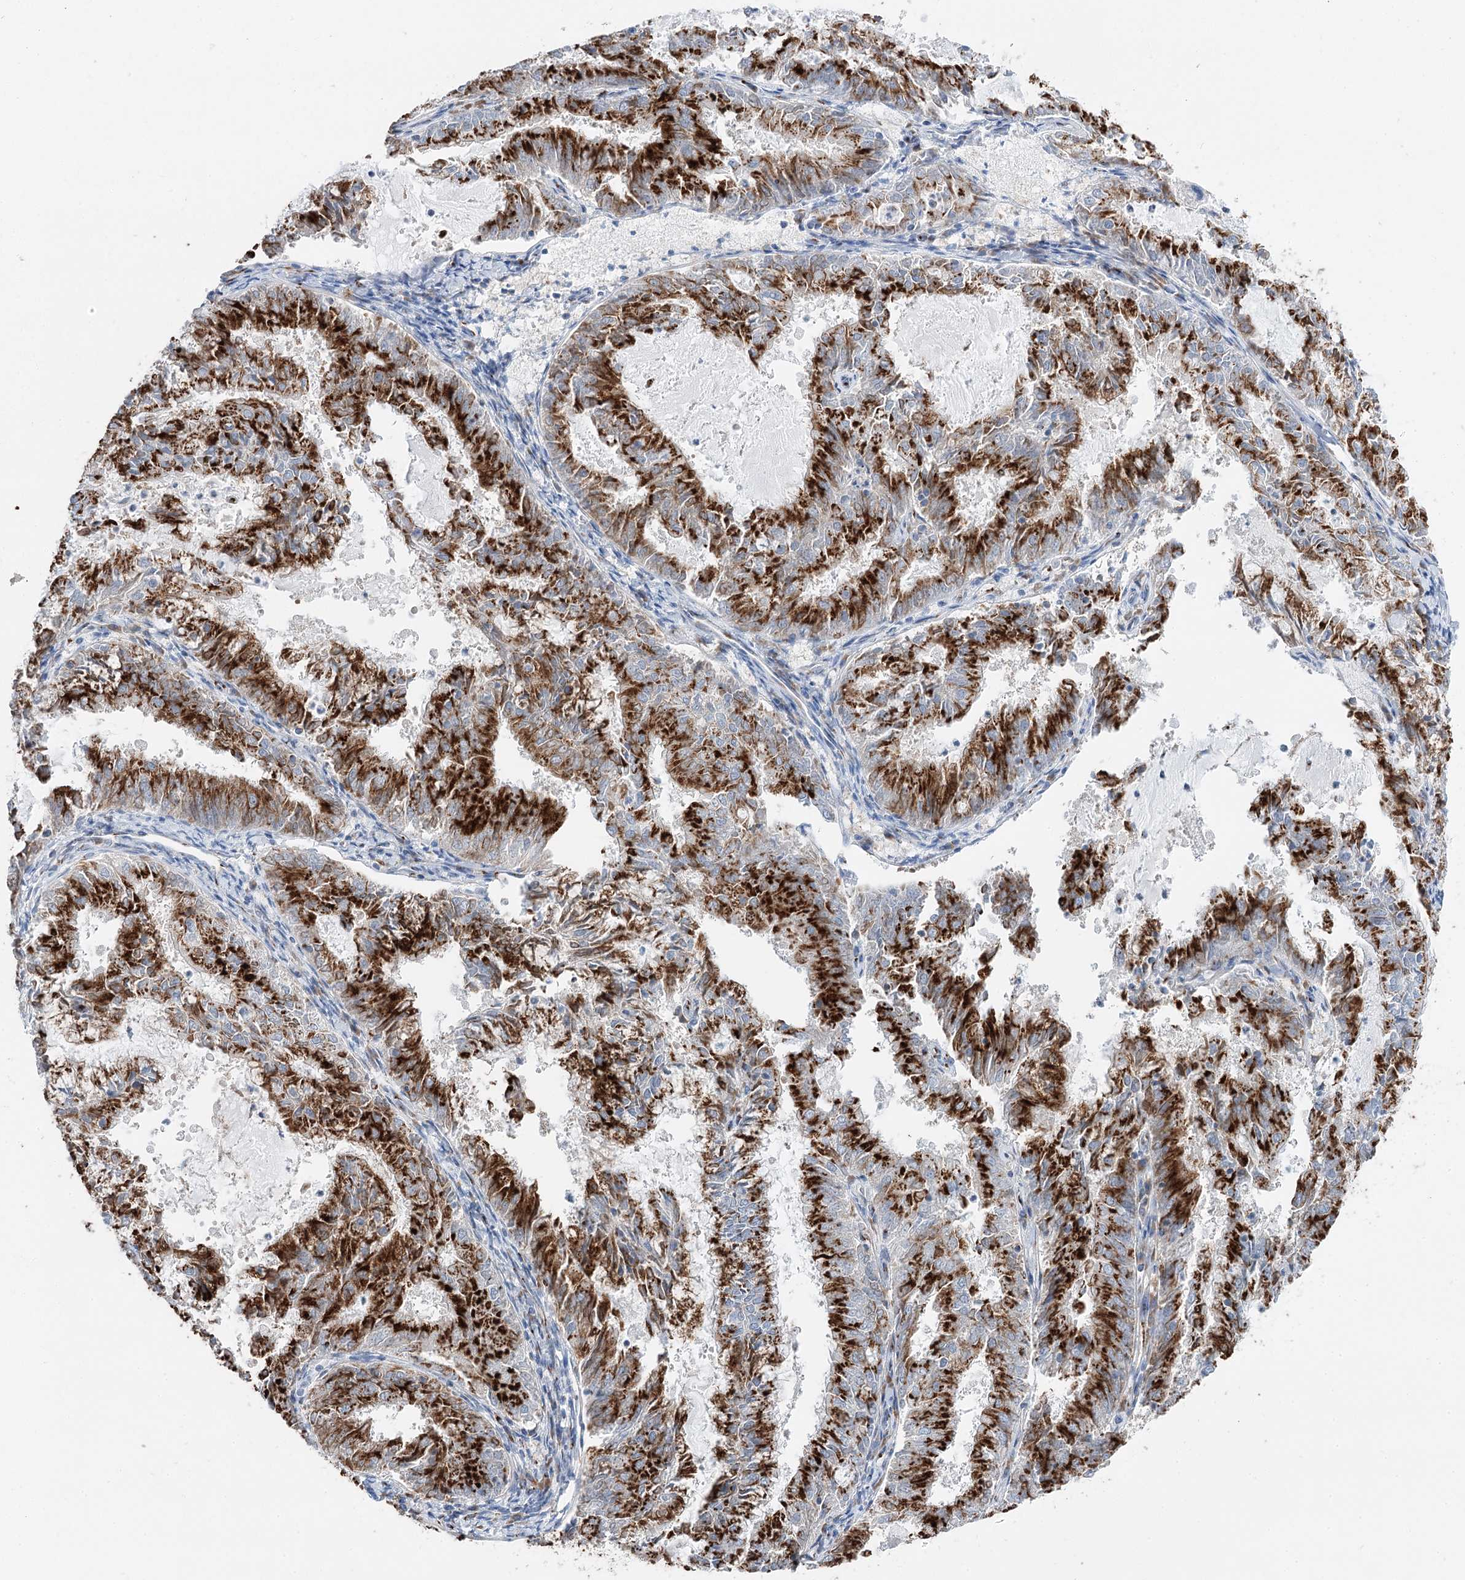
{"staining": {"intensity": "strong", "quantity": ">75%", "location": "cytoplasmic/membranous"}, "tissue": "endometrial cancer", "cell_type": "Tumor cells", "image_type": "cancer", "snomed": [{"axis": "morphology", "description": "Adenocarcinoma, NOS"}, {"axis": "topography", "description": "Endometrium"}], "caption": "An IHC photomicrograph of neoplastic tissue is shown. Protein staining in brown shows strong cytoplasmic/membranous positivity in endometrial adenocarcinoma within tumor cells.", "gene": "TMEM165", "patient": {"sex": "female", "age": 57}}